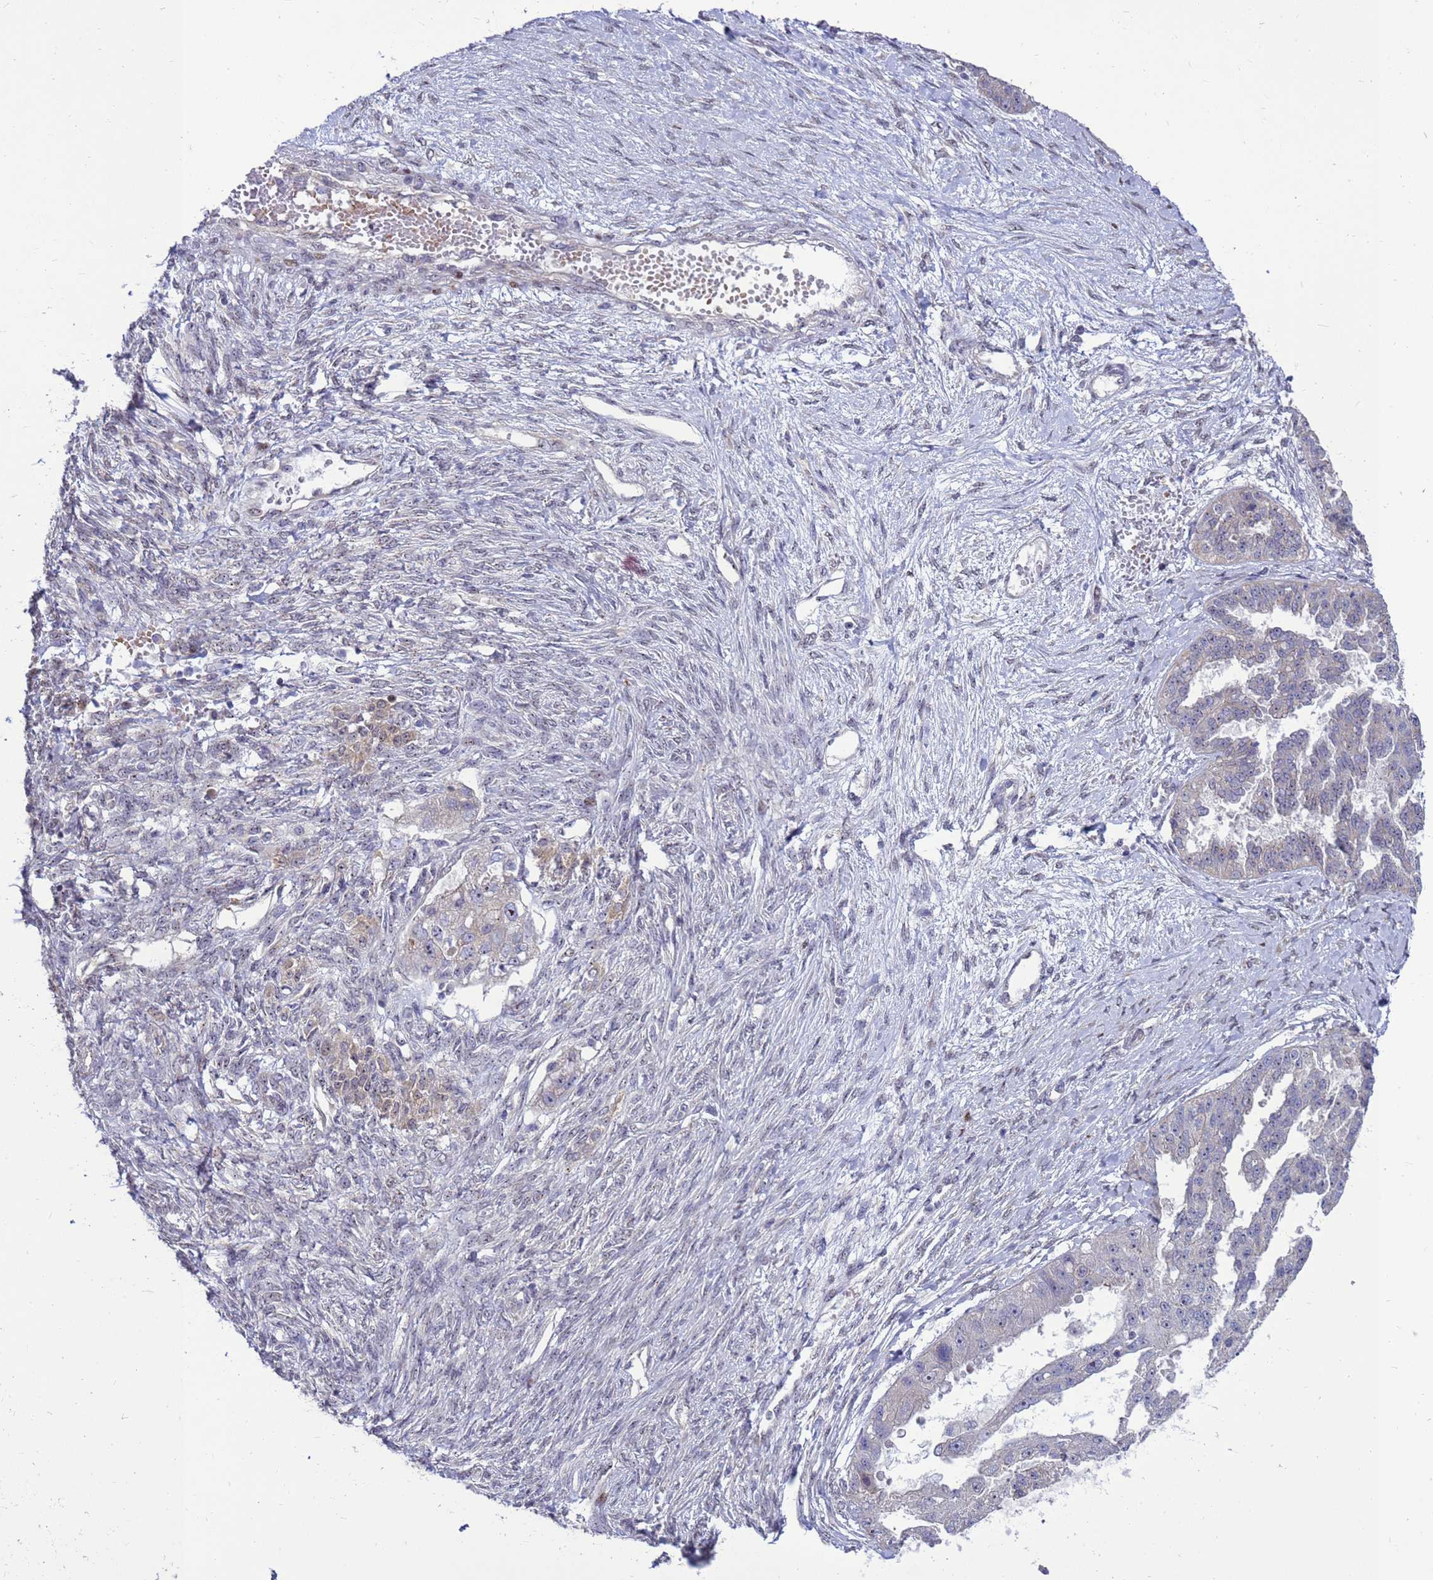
{"staining": {"intensity": "negative", "quantity": "none", "location": "none"}, "tissue": "ovarian cancer", "cell_type": "Tumor cells", "image_type": "cancer", "snomed": [{"axis": "morphology", "description": "Cystadenocarcinoma, serous, NOS"}, {"axis": "topography", "description": "Ovary"}], "caption": "Tumor cells show no significant protein staining in ovarian cancer (serous cystadenocarcinoma).", "gene": "RSPO1", "patient": {"sex": "female", "age": 58}}